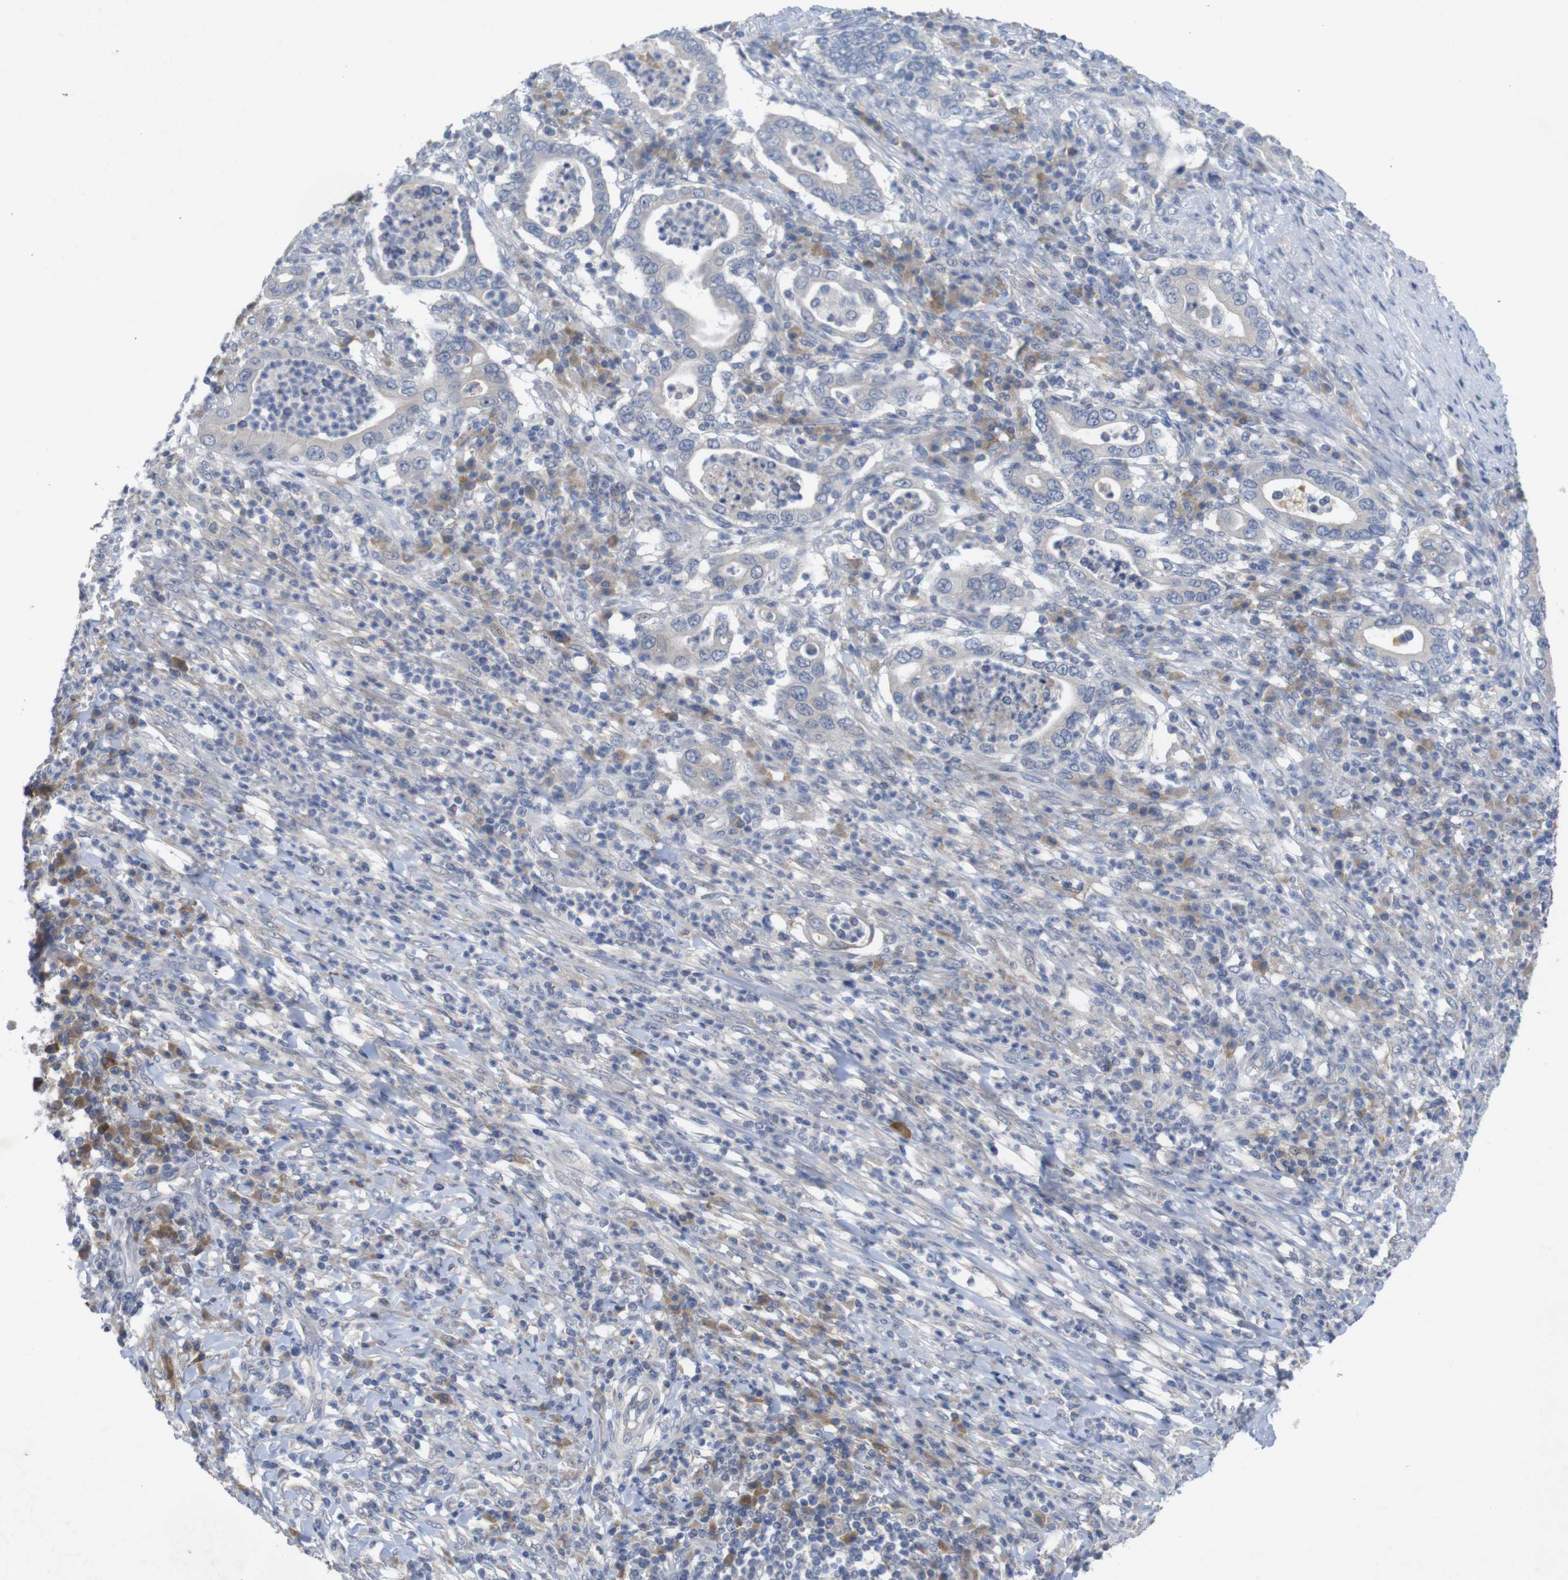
{"staining": {"intensity": "negative", "quantity": "none", "location": "none"}, "tissue": "stomach cancer", "cell_type": "Tumor cells", "image_type": "cancer", "snomed": [{"axis": "morphology", "description": "Normal tissue, NOS"}, {"axis": "morphology", "description": "Adenocarcinoma, NOS"}, {"axis": "topography", "description": "Esophagus"}, {"axis": "topography", "description": "Stomach, upper"}, {"axis": "topography", "description": "Peripheral nerve tissue"}], "caption": "Tumor cells are negative for protein expression in human stomach cancer. (DAB immunohistochemistry, high magnification).", "gene": "BCAR3", "patient": {"sex": "male", "age": 62}}